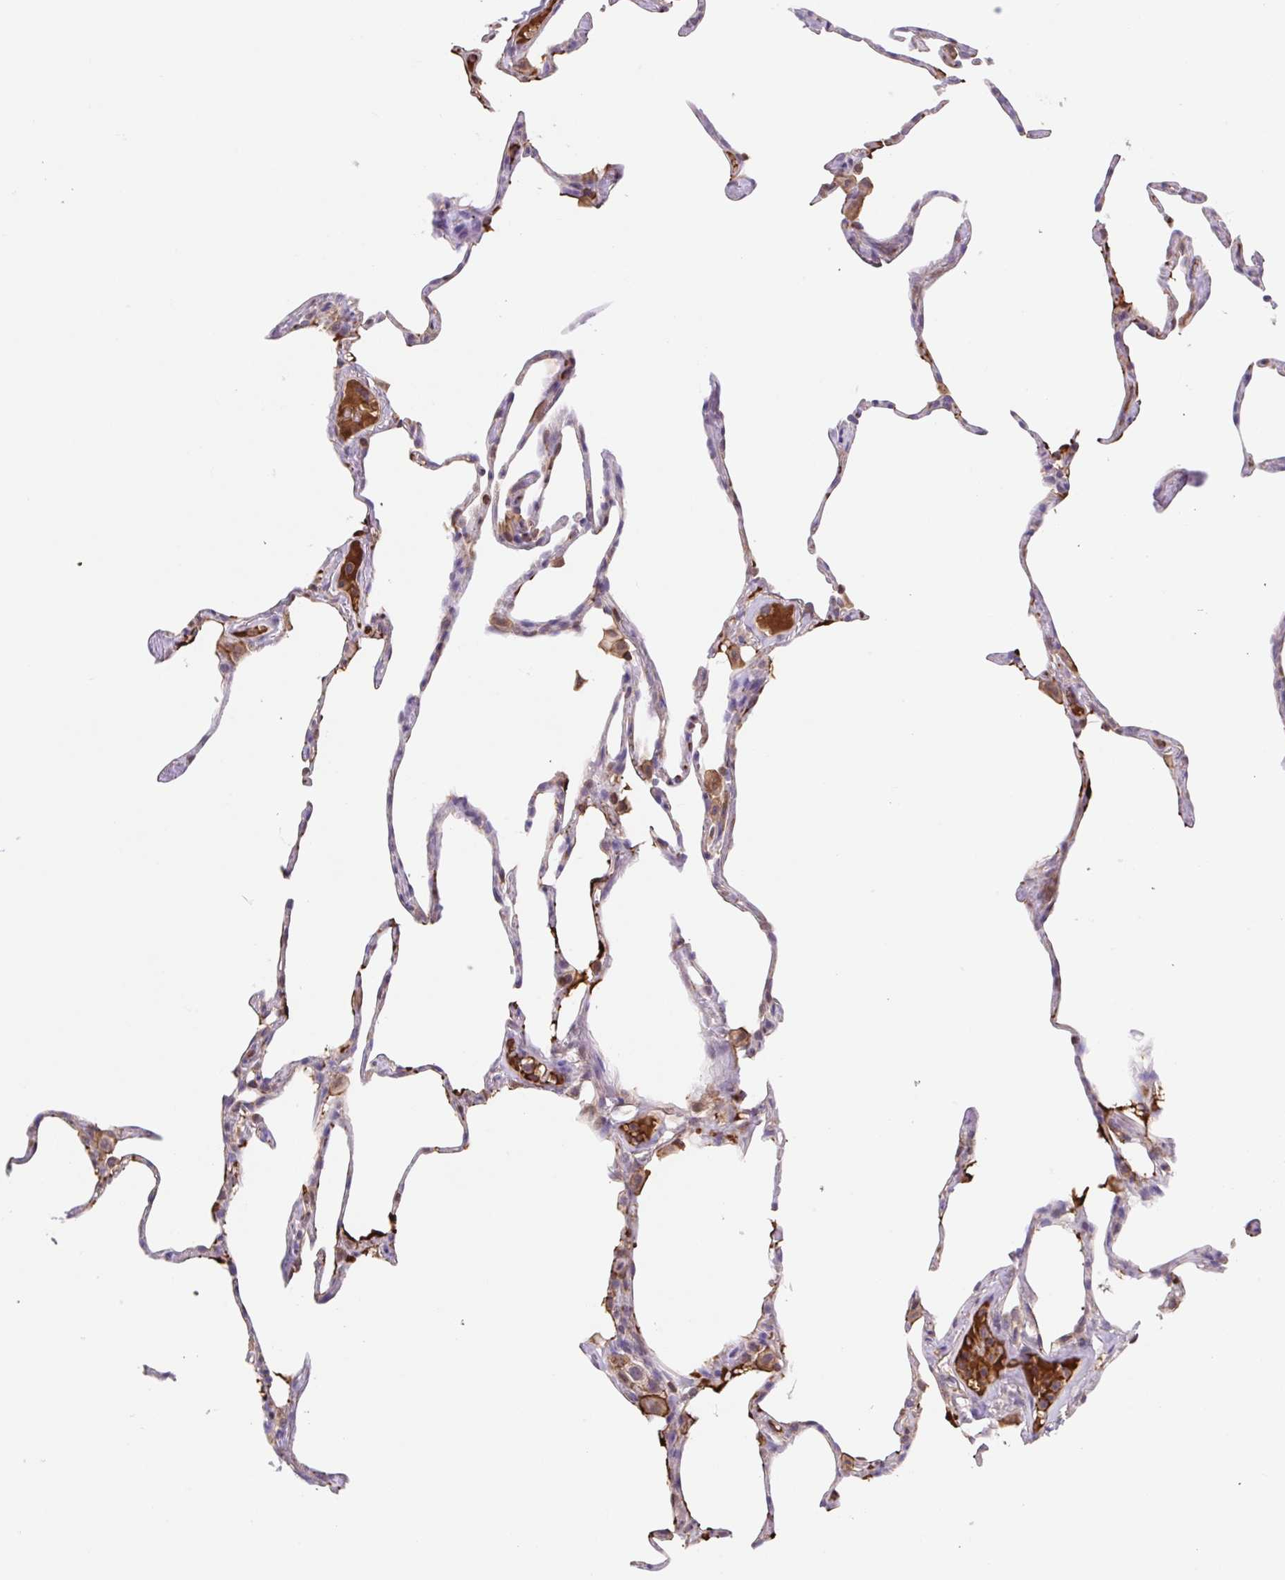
{"staining": {"intensity": "negative", "quantity": "none", "location": "none"}, "tissue": "lung", "cell_type": "Alveolar cells", "image_type": "normal", "snomed": [{"axis": "morphology", "description": "Normal tissue, NOS"}, {"axis": "topography", "description": "Lung"}], "caption": "Alveolar cells show no significant protein expression in normal lung.", "gene": "TPRG1", "patient": {"sex": "male", "age": 65}}